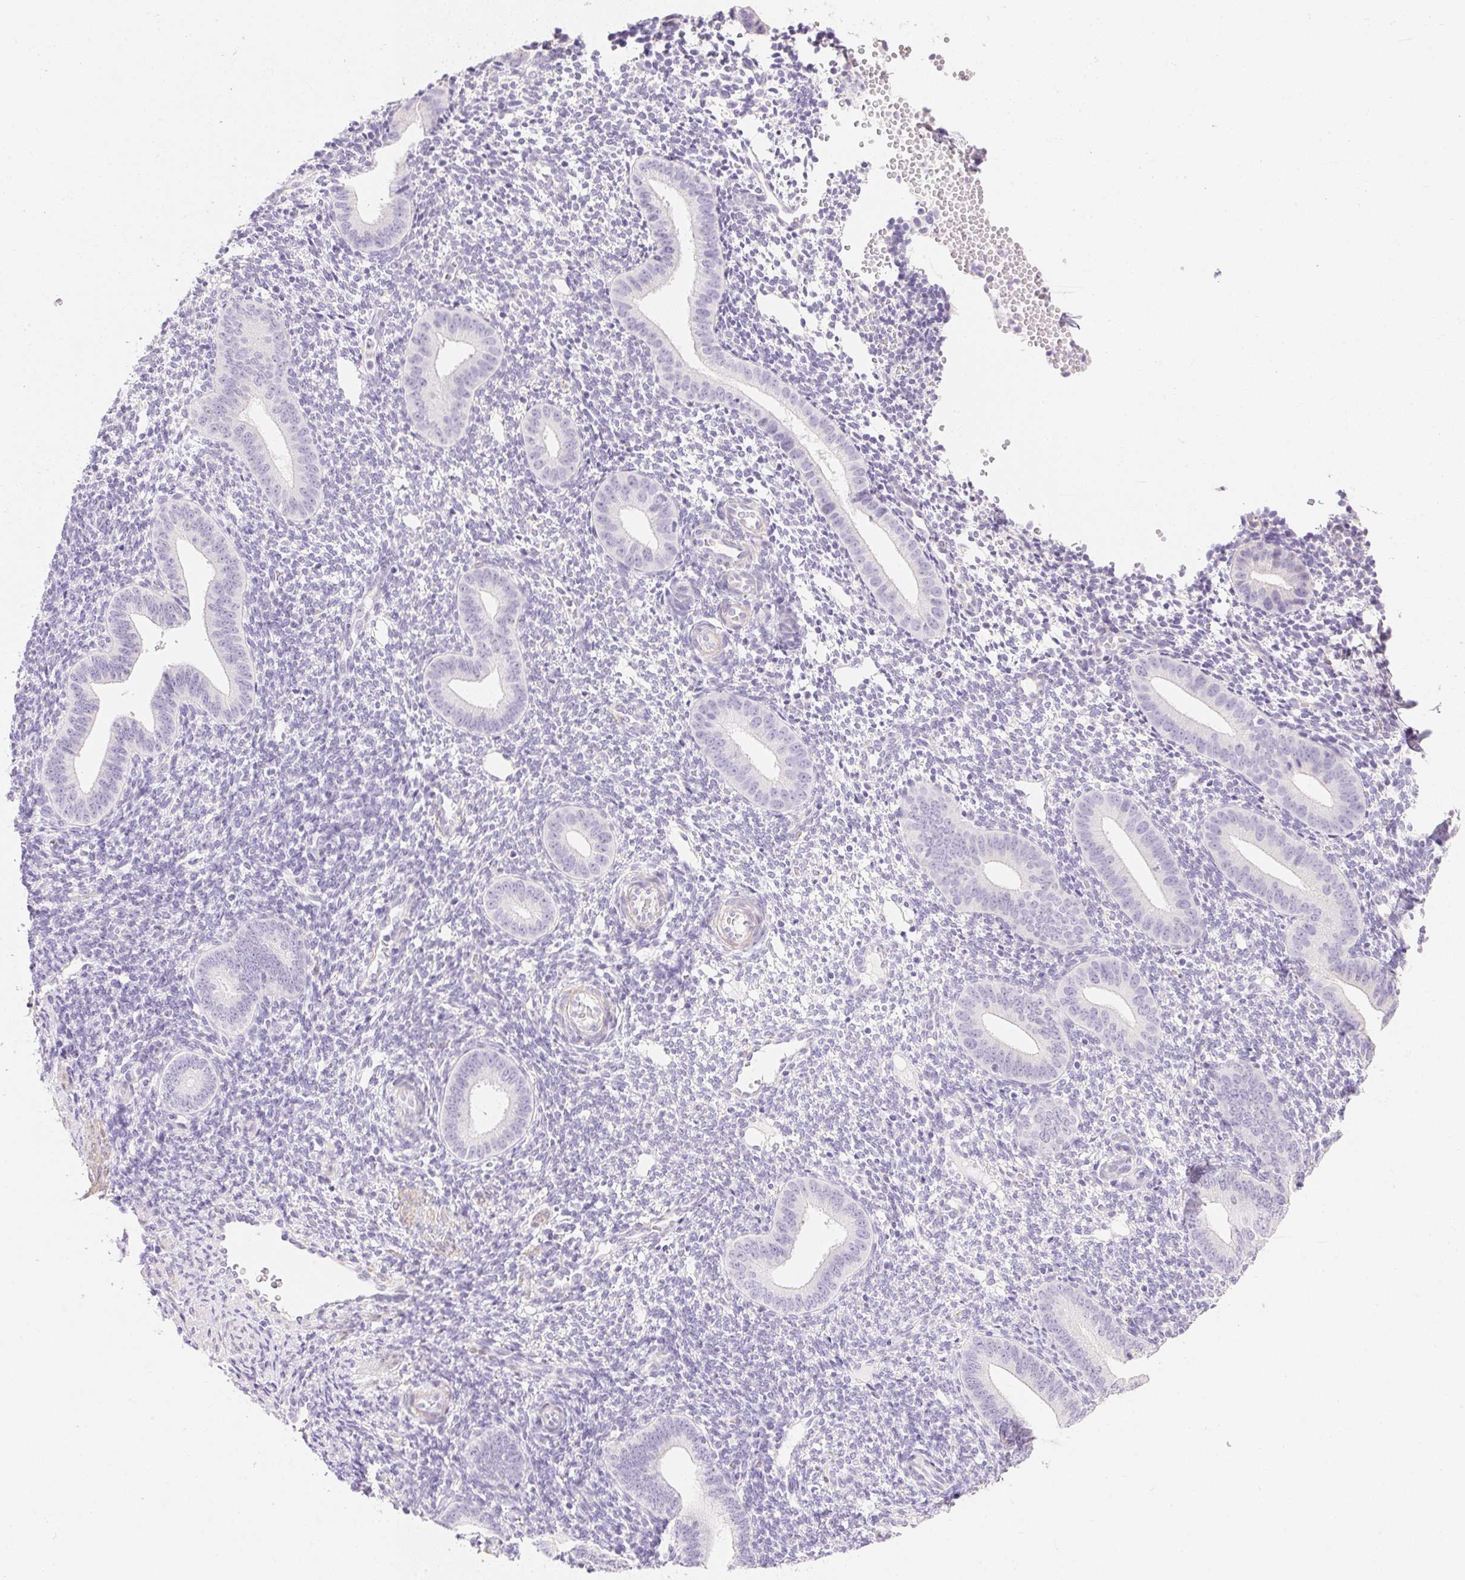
{"staining": {"intensity": "negative", "quantity": "none", "location": "none"}, "tissue": "endometrium", "cell_type": "Cells in endometrial stroma", "image_type": "normal", "snomed": [{"axis": "morphology", "description": "Normal tissue, NOS"}, {"axis": "topography", "description": "Endometrium"}], "caption": "This is a image of IHC staining of normal endometrium, which shows no expression in cells in endometrial stroma. (Brightfield microscopy of DAB (3,3'-diaminobenzidine) immunohistochemistry (IHC) at high magnification).", "gene": "KCNE2", "patient": {"sex": "female", "age": 40}}